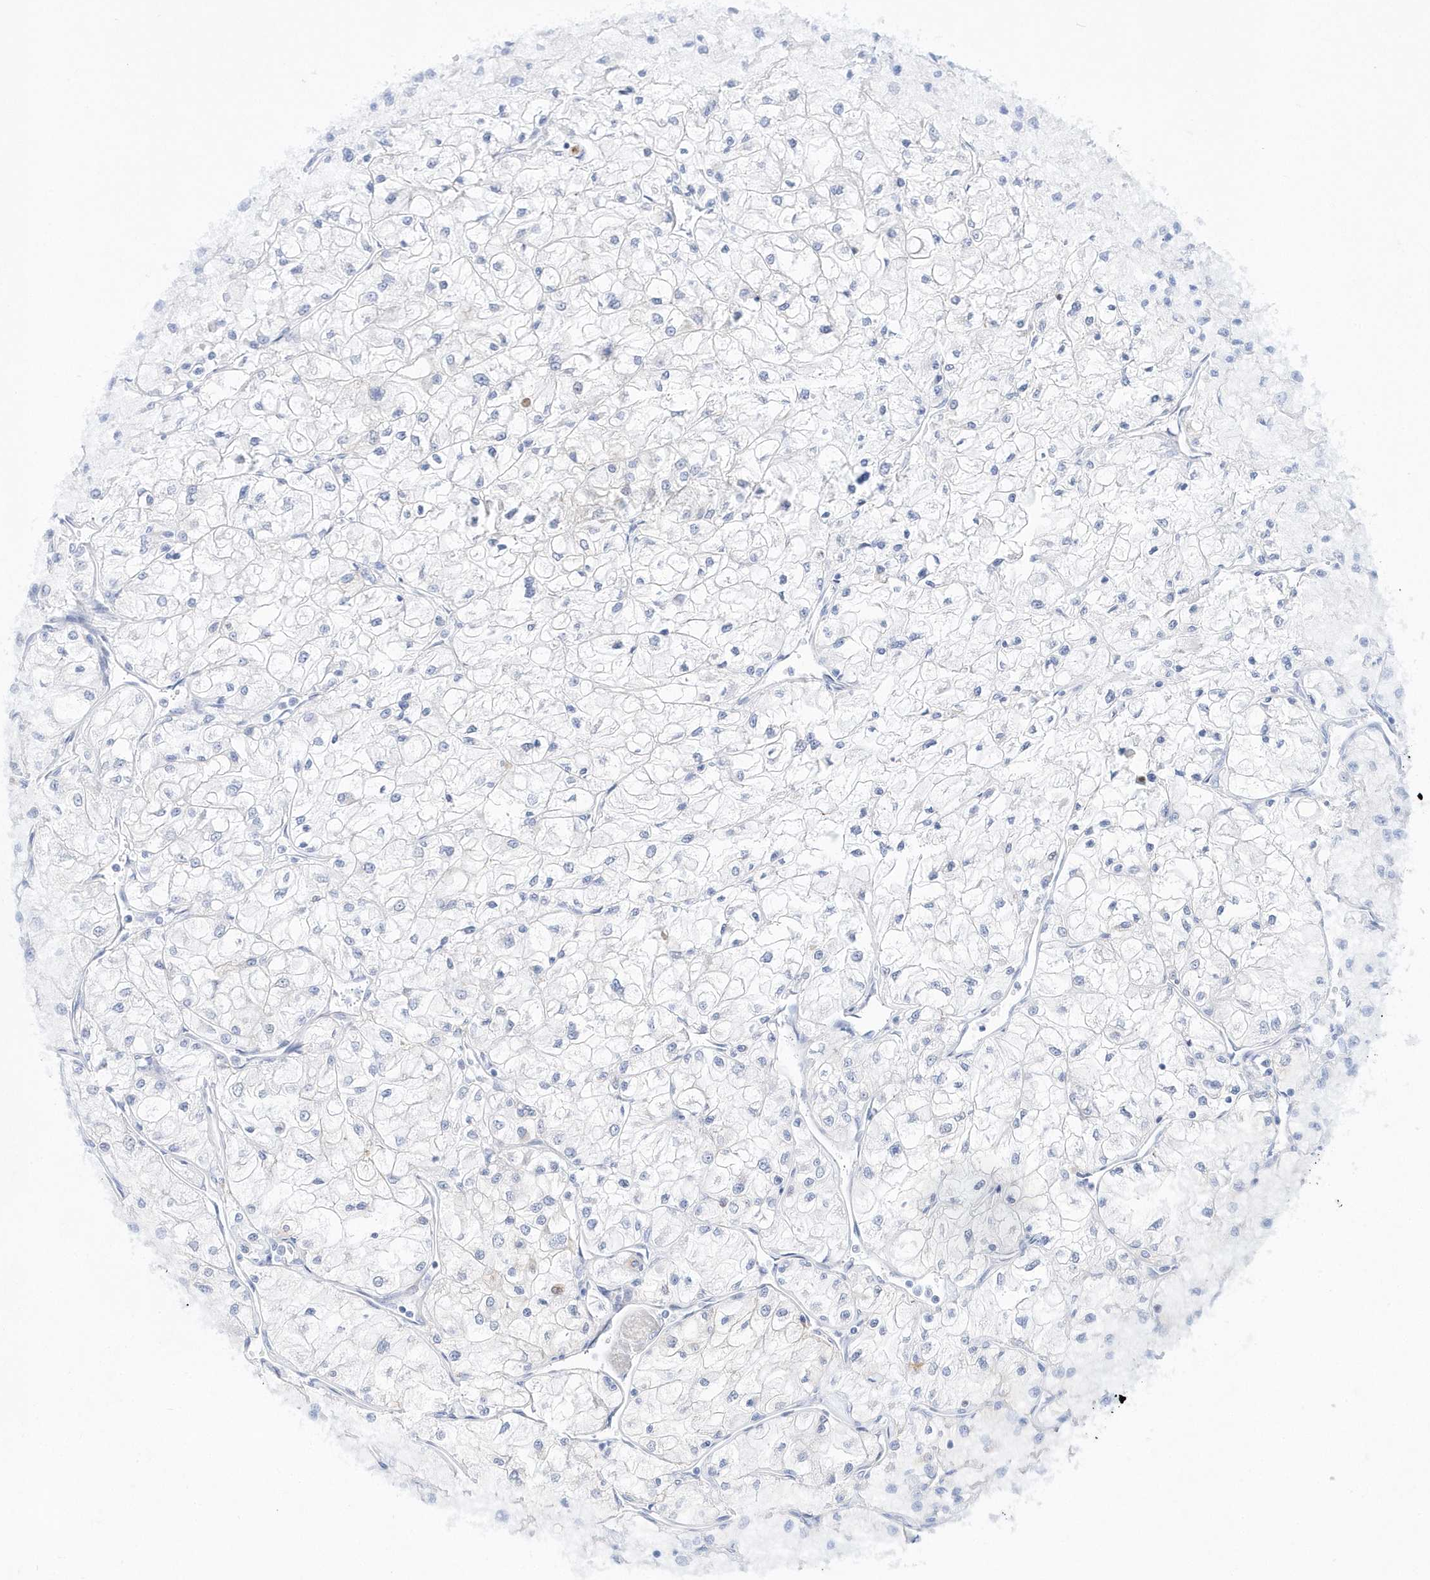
{"staining": {"intensity": "negative", "quantity": "none", "location": "none"}, "tissue": "renal cancer", "cell_type": "Tumor cells", "image_type": "cancer", "snomed": [{"axis": "morphology", "description": "Adenocarcinoma, NOS"}, {"axis": "topography", "description": "Kidney"}], "caption": "Tumor cells are negative for protein expression in human renal cancer.", "gene": "TMCO6", "patient": {"sex": "male", "age": 80}}